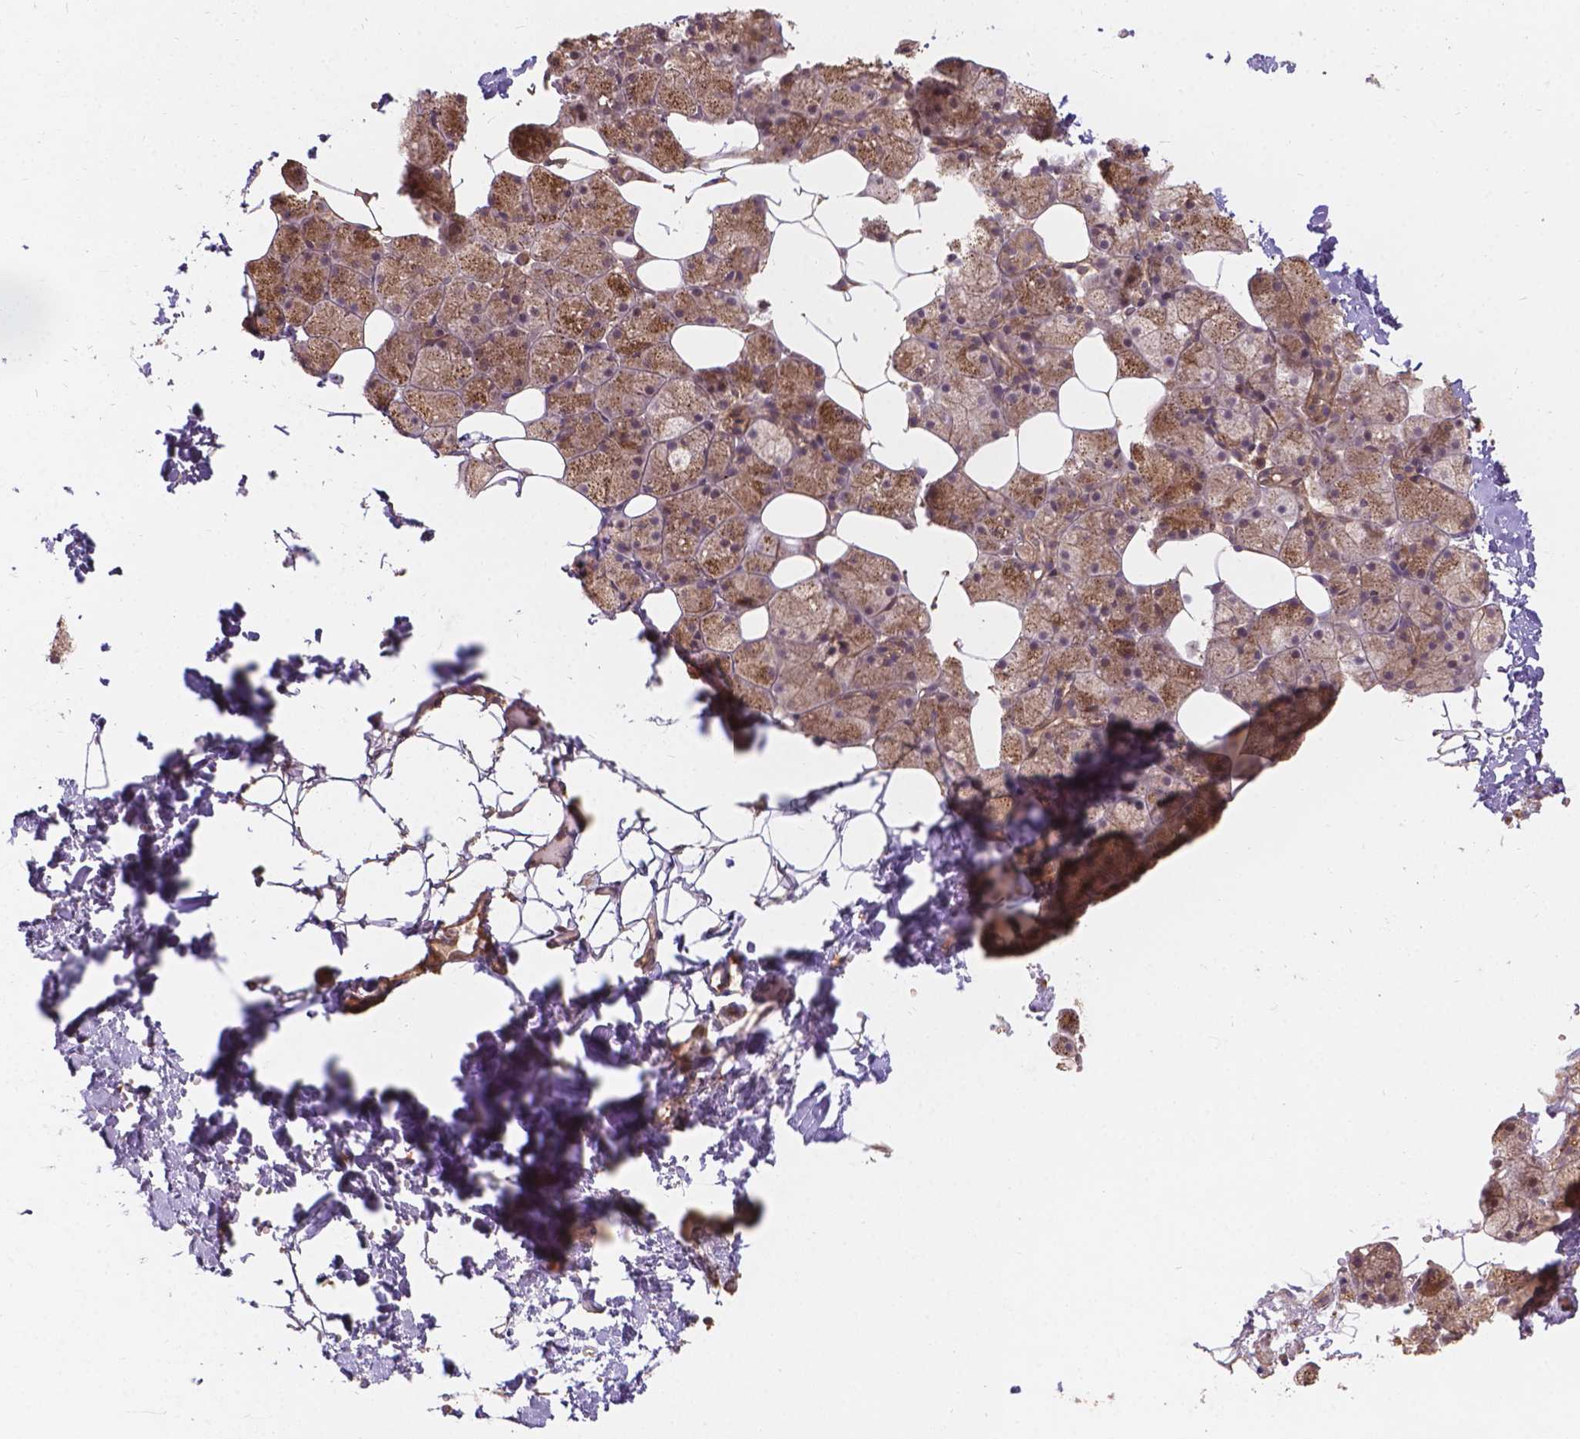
{"staining": {"intensity": "moderate", "quantity": ">75%", "location": "cytoplasmic/membranous"}, "tissue": "salivary gland", "cell_type": "Glandular cells", "image_type": "normal", "snomed": [{"axis": "morphology", "description": "Normal tissue, NOS"}, {"axis": "topography", "description": "Salivary gland"}], "caption": "Immunohistochemistry (IHC) micrograph of benign salivary gland: human salivary gland stained using immunohistochemistry (IHC) reveals medium levels of moderate protein expression localized specifically in the cytoplasmic/membranous of glandular cells, appearing as a cytoplasmic/membranous brown color.", "gene": "XPR1", "patient": {"sex": "male", "age": 38}}